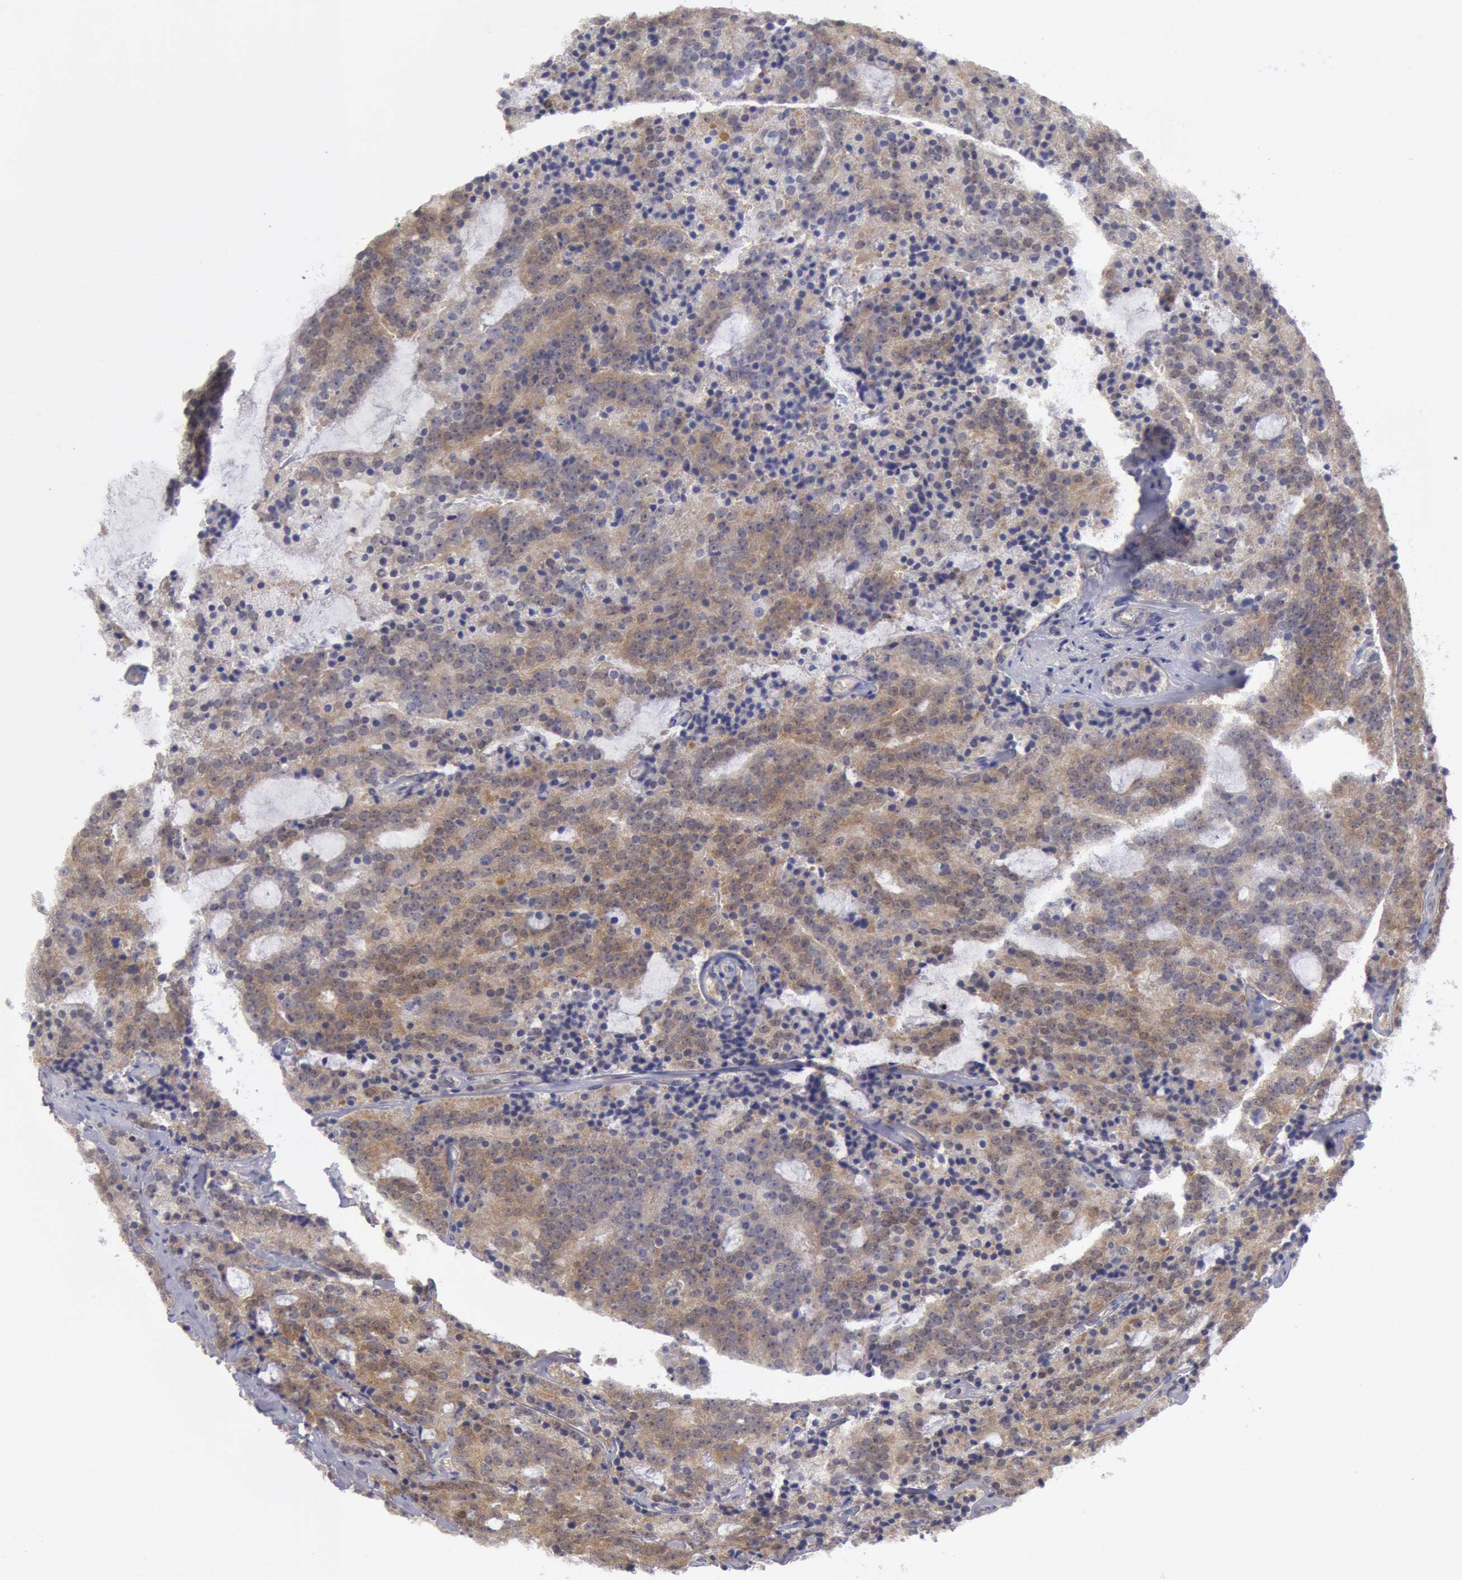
{"staining": {"intensity": "weak", "quantity": "<25%", "location": "cytoplasmic/membranous"}, "tissue": "prostate cancer", "cell_type": "Tumor cells", "image_type": "cancer", "snomed": [{"axis": "morphology", "description": "Adenocarcinoma, Medium grade"}, {"axis": "topography", "description": "Prostate"}], "caption": "A high-resolution photomicrograph shows immunohistochemistry (IHC) staining of prostate medium-grade adenocarcinoma, which exhibits no significant staining in tumor cells.", "gene": "TXNRD1", "patient": {"sex": "male", "age": 65}}